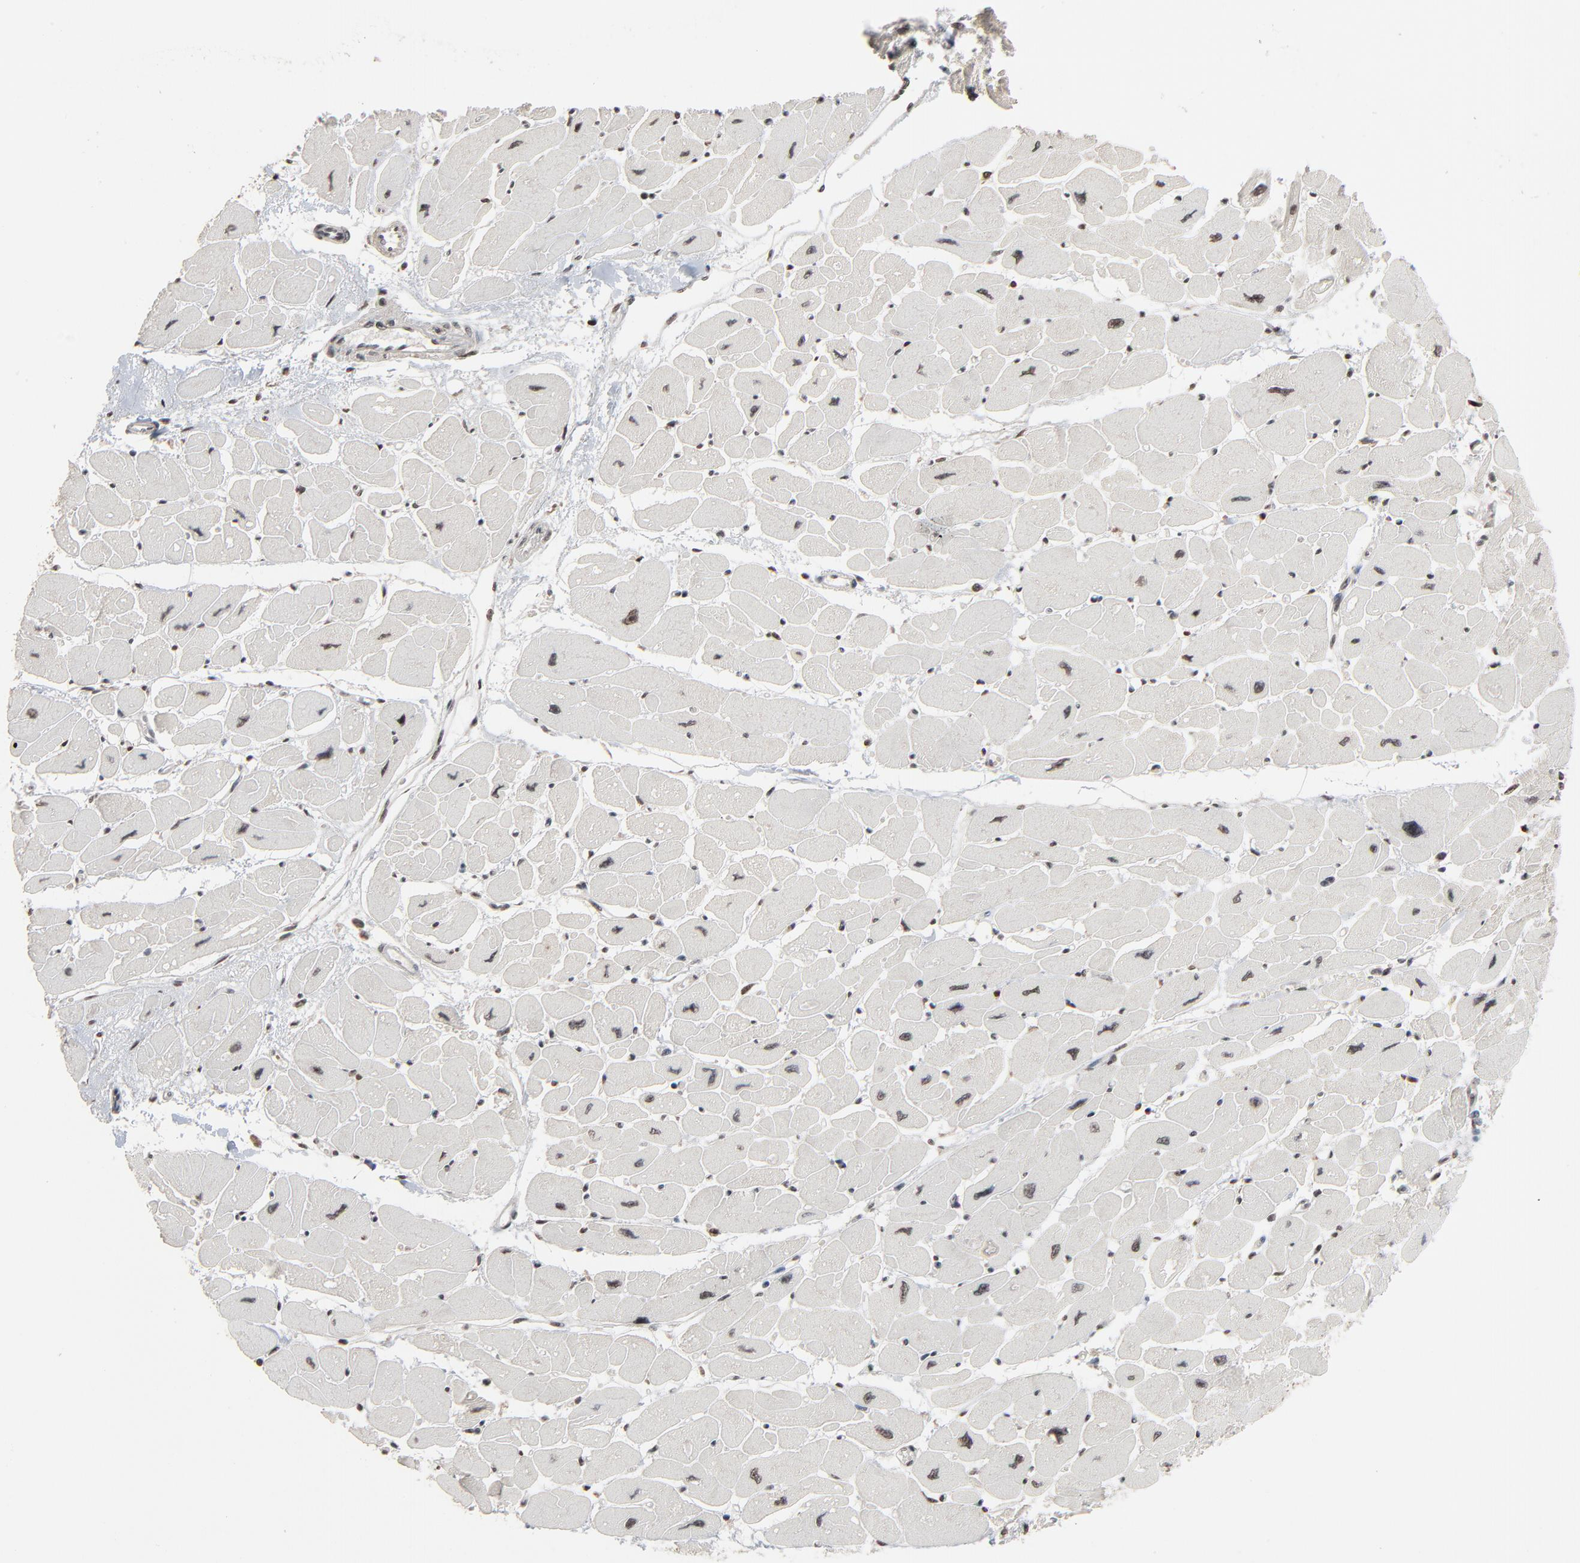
{"staining": {"intensity": "strong", "quantity": ">75%", "location": "nuclear"}, "tissue": "heart muscle", "cell_type": "Cardiomyocytes", "image_type": "normal", "snomed": [{"axis": "morphology", "description": "Normal tissue, NOS"}, {"axis": "topography", "description": "Heart"}], "caption": "Immunohistochemical staining of benign human heart muscle shows >75% levels of strong nuclear protein staining in approximately >75% of cardiomyocytes.", "gene": "RPS6KA3", "patient": {"sex": "female", "age": 54}}